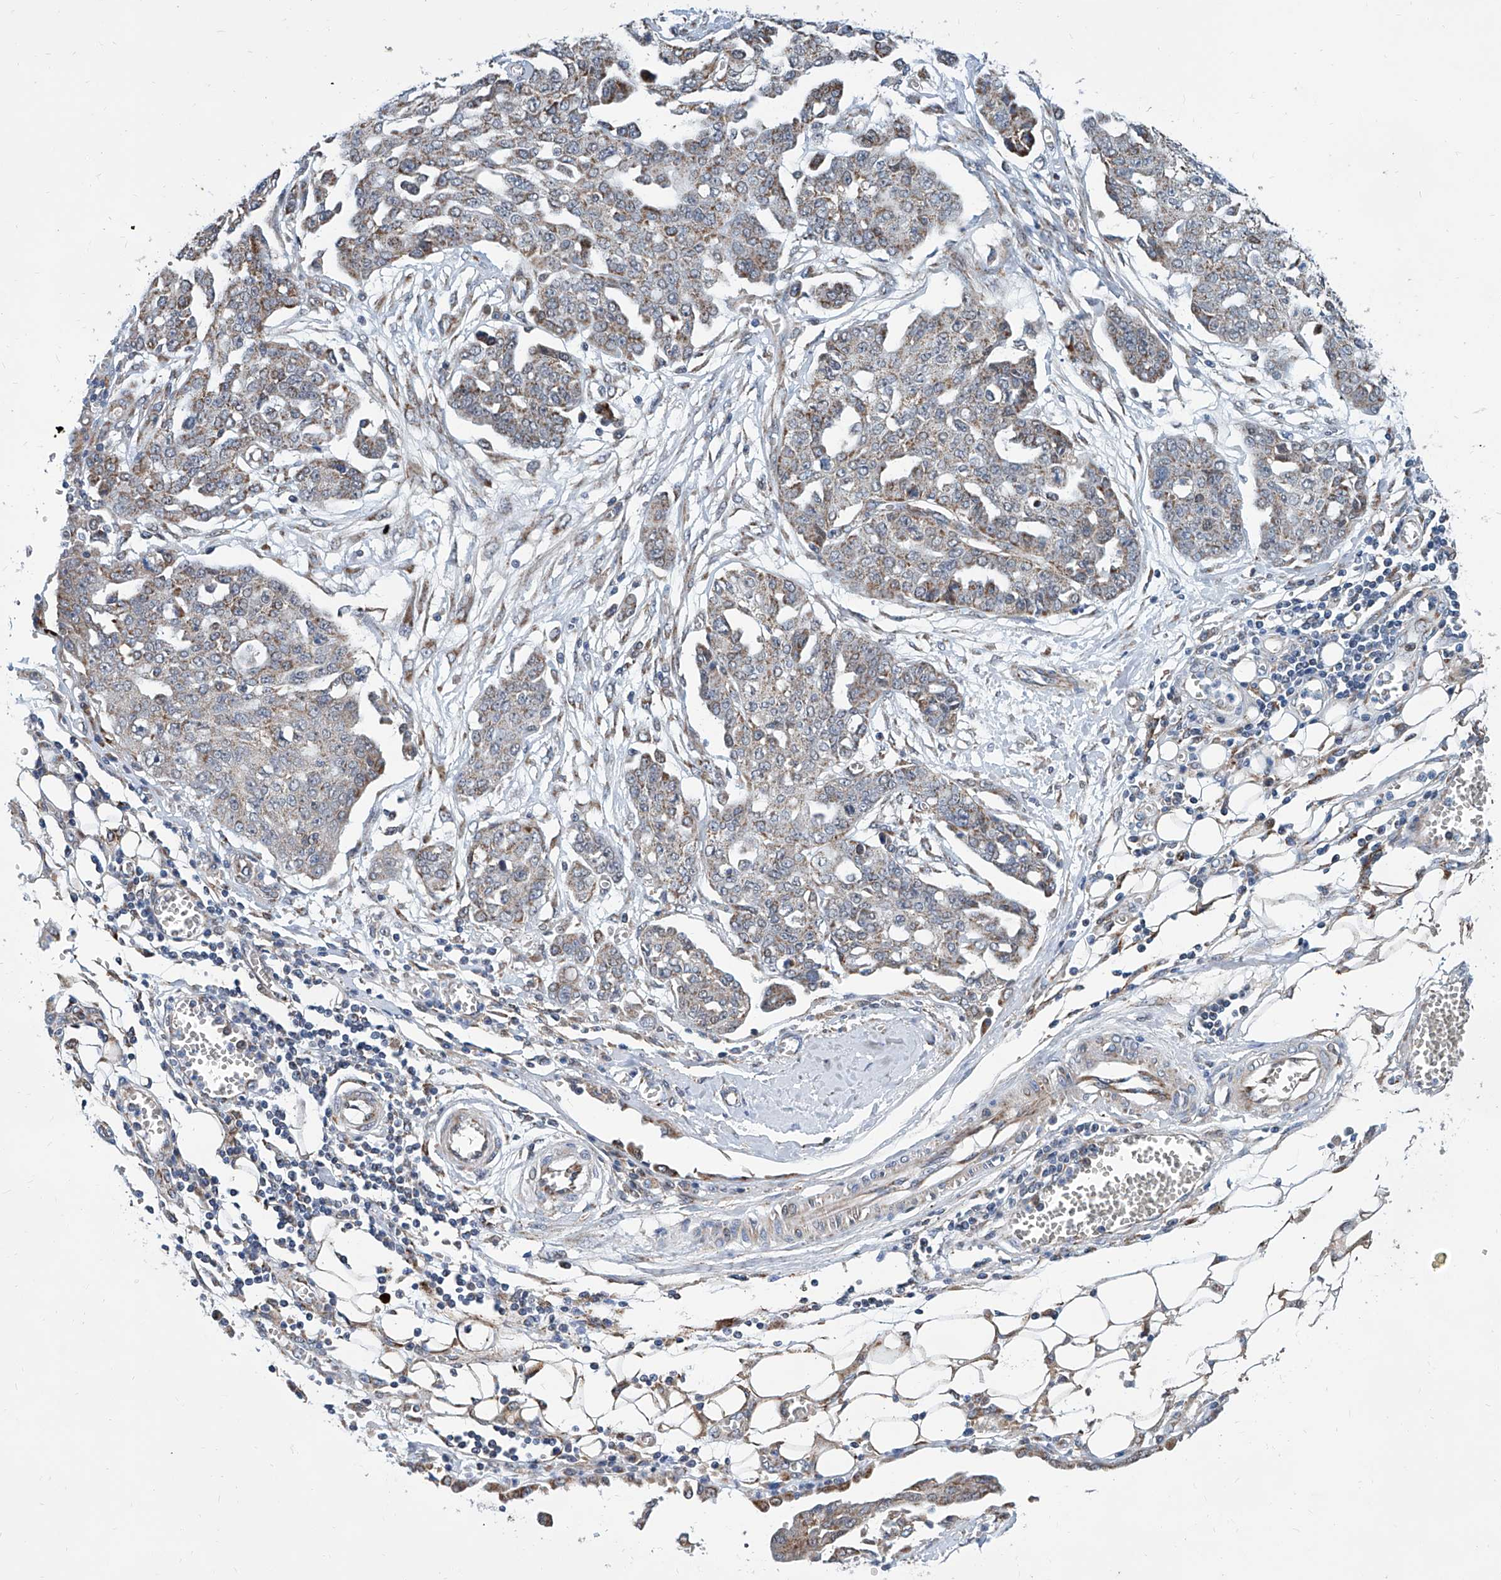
{"staining": {"intensity": "weak", "quantity": "25%-75%", "location": "cytoplasmic/membranous"}, "tissue": "ovarian cancer", "cell_type": "Tumor cells", "image_type": "cancer", "snomed": [{"axis": "morphology", "description": "Cystadenocarcinoma, serous, NOS"}, {"axis": "topography", "description": "Soft tissue"}, {"axis": "topography", "description": "Ovary"}], "caption": "Ovarian serous cystadenocarcinoma stained with immunohistochemistry (IHC) reveals weak cytoplasmic/membranous expression in about 25%-75% of tumor cells.", "gene": "USP48", "patient": {"sex": "female", "age": 57}}